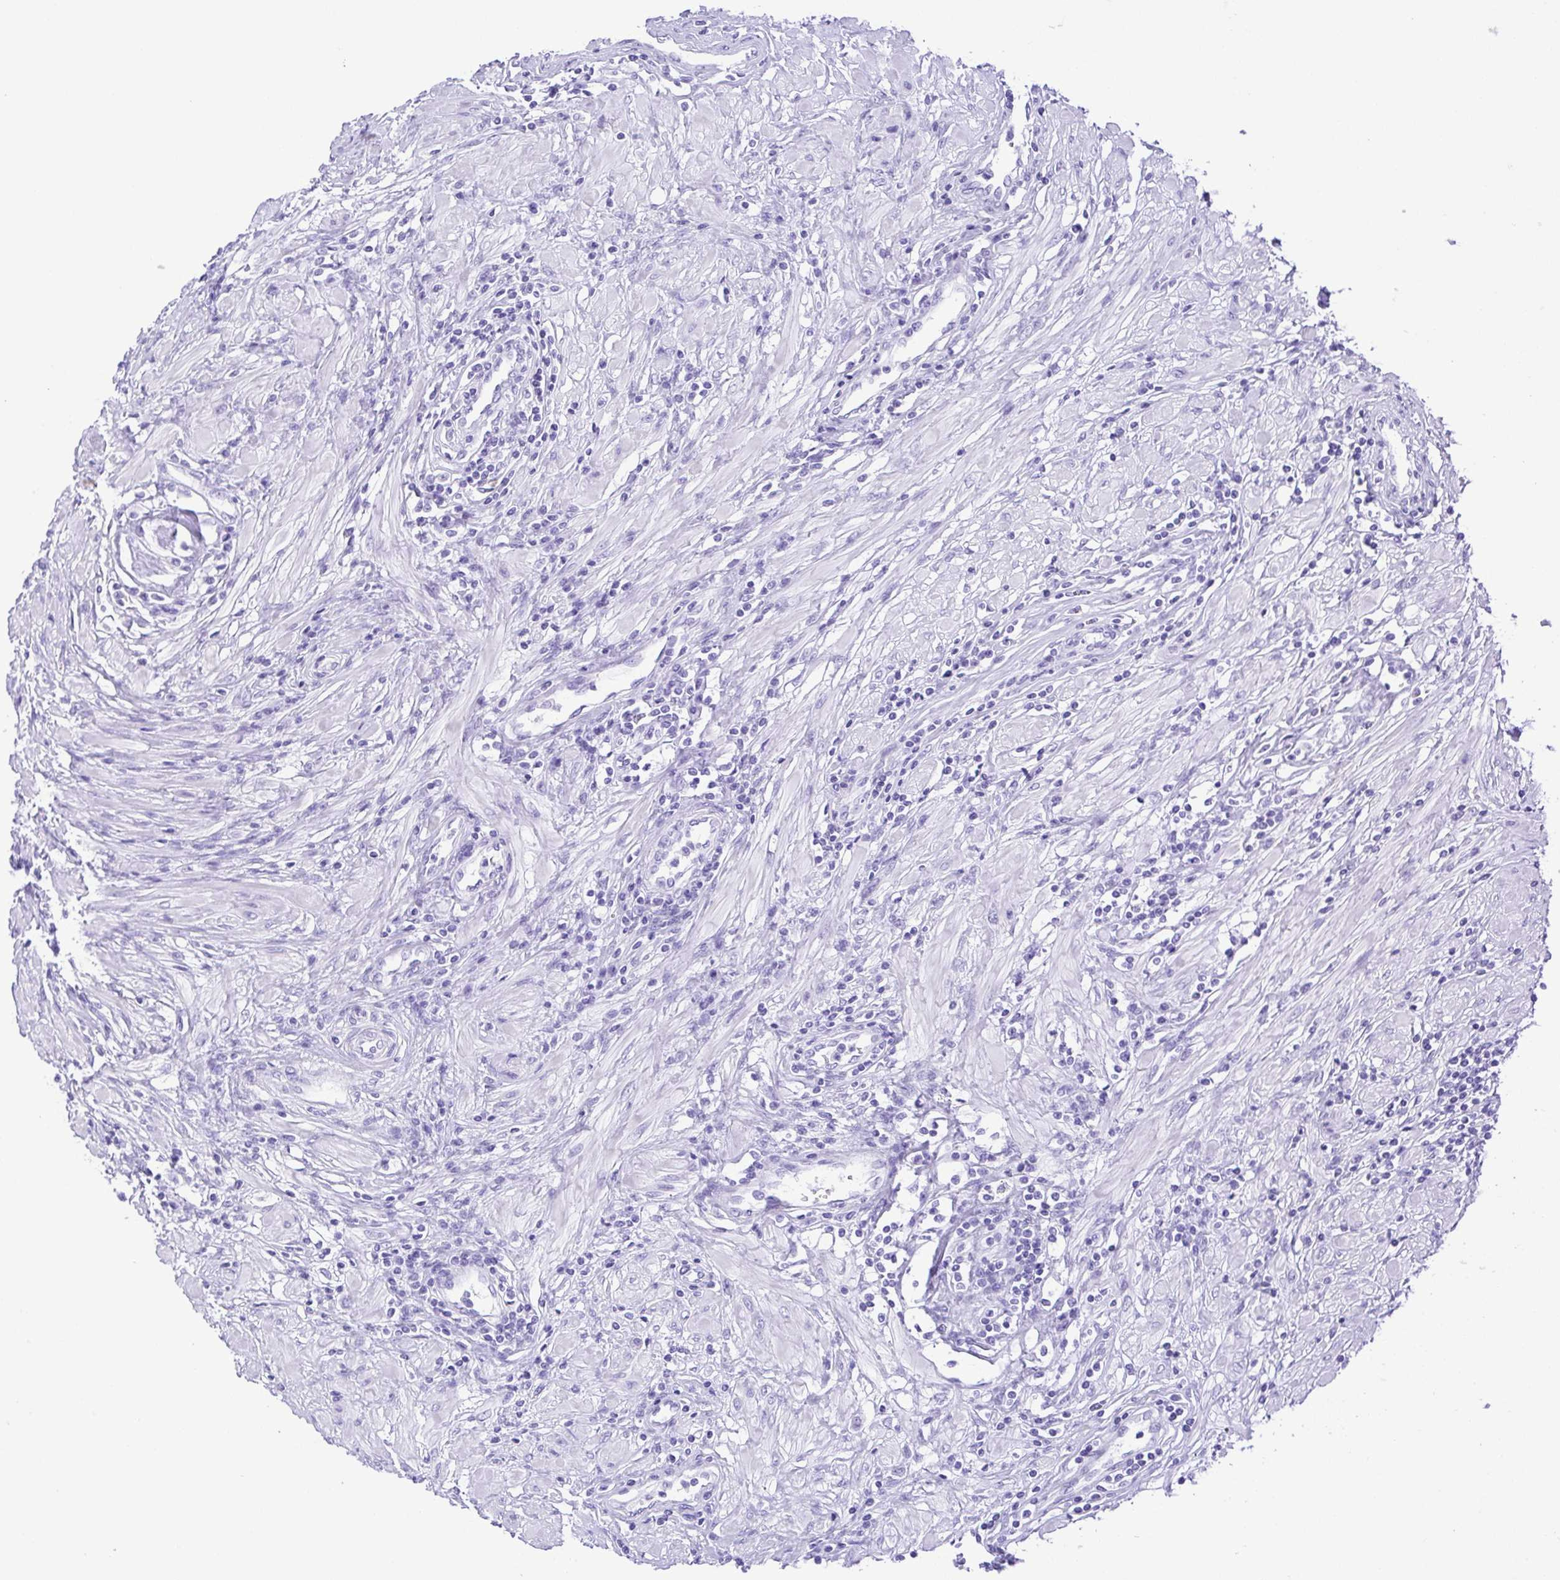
{"staining": {"intensity": "negative", "quantity": "none", "location": "none"}, "tissue": "urothelial cancer", "cell_type": "Tumor cells", "image_type": "cancer", "snomed": [{"axis": "morphology", "description": "Urothelial carcinoma, NOS"}, {"axis": "topography", "description": "Urinary bladder"}], "caption": "Urothelial cancer stained for a protein using immunohistochemistry (IHC) displays no expression tumor cells.", "gene": "CDSN", "patient": {"sex": "male", "age": 67}}